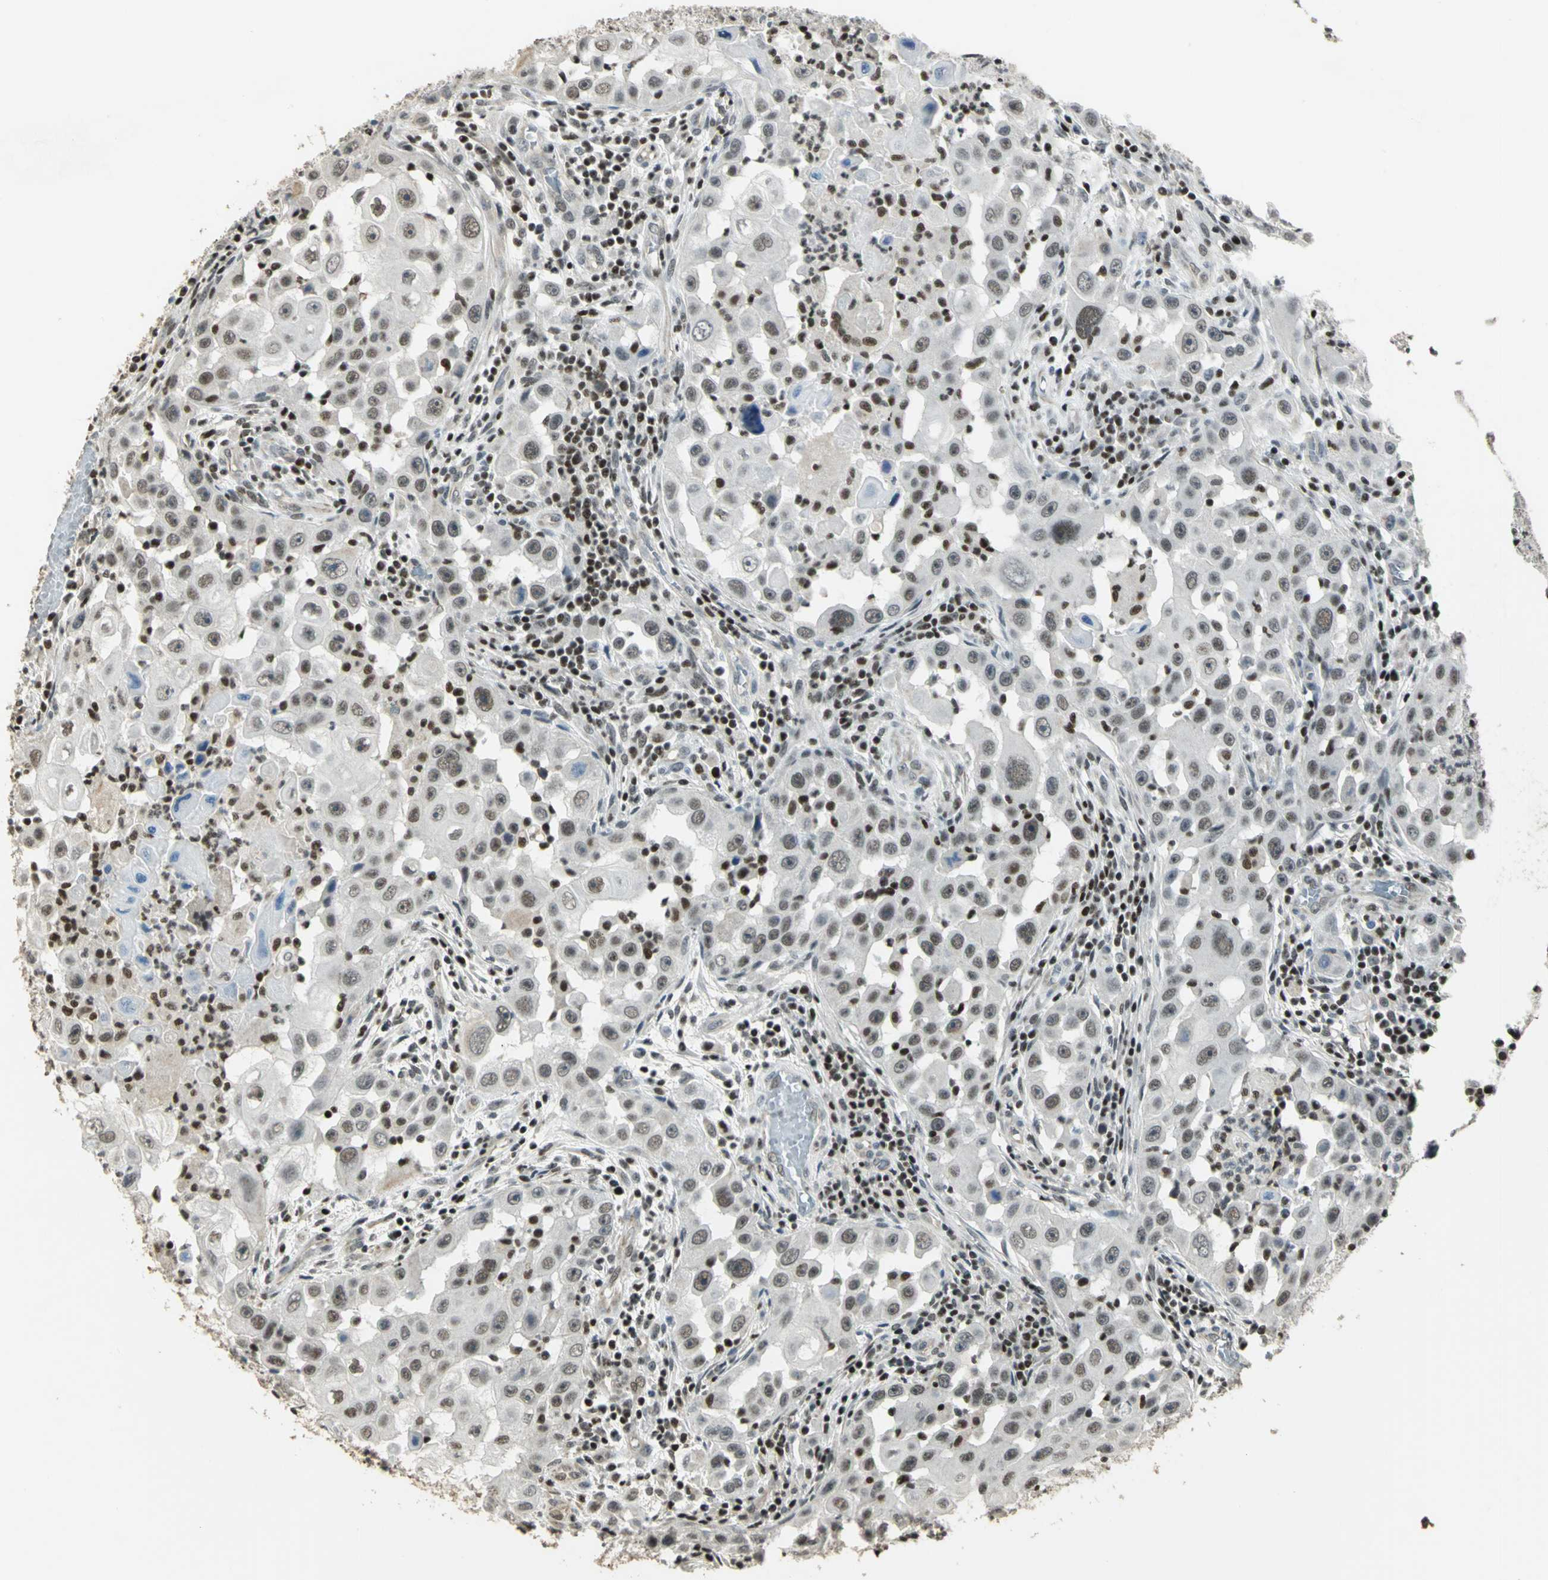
{"staining": {"intensity": "weak", "quantity": ">75%", "location": "nuclear"}, "tissue": "head and neck cancer", "cell_type": "Tumor cells", "image_type": "cancer", "snomed": [{"axis": "morphology", "description": "Carcinoma, NOS"}, {"axis": "topography", "description": "Head-Neck"}], "caption": "DAB immunohistochemical staining of head and neck carcinoma reveals weak nuclear protein staining in about >75% of tumor cells. Using DAB (brown) and hematoxylin (blue) stains, captured at high magnification using brightfield microscopy.", "gene": "ELF1", "patient": {"sex": "male", "age": 87}}